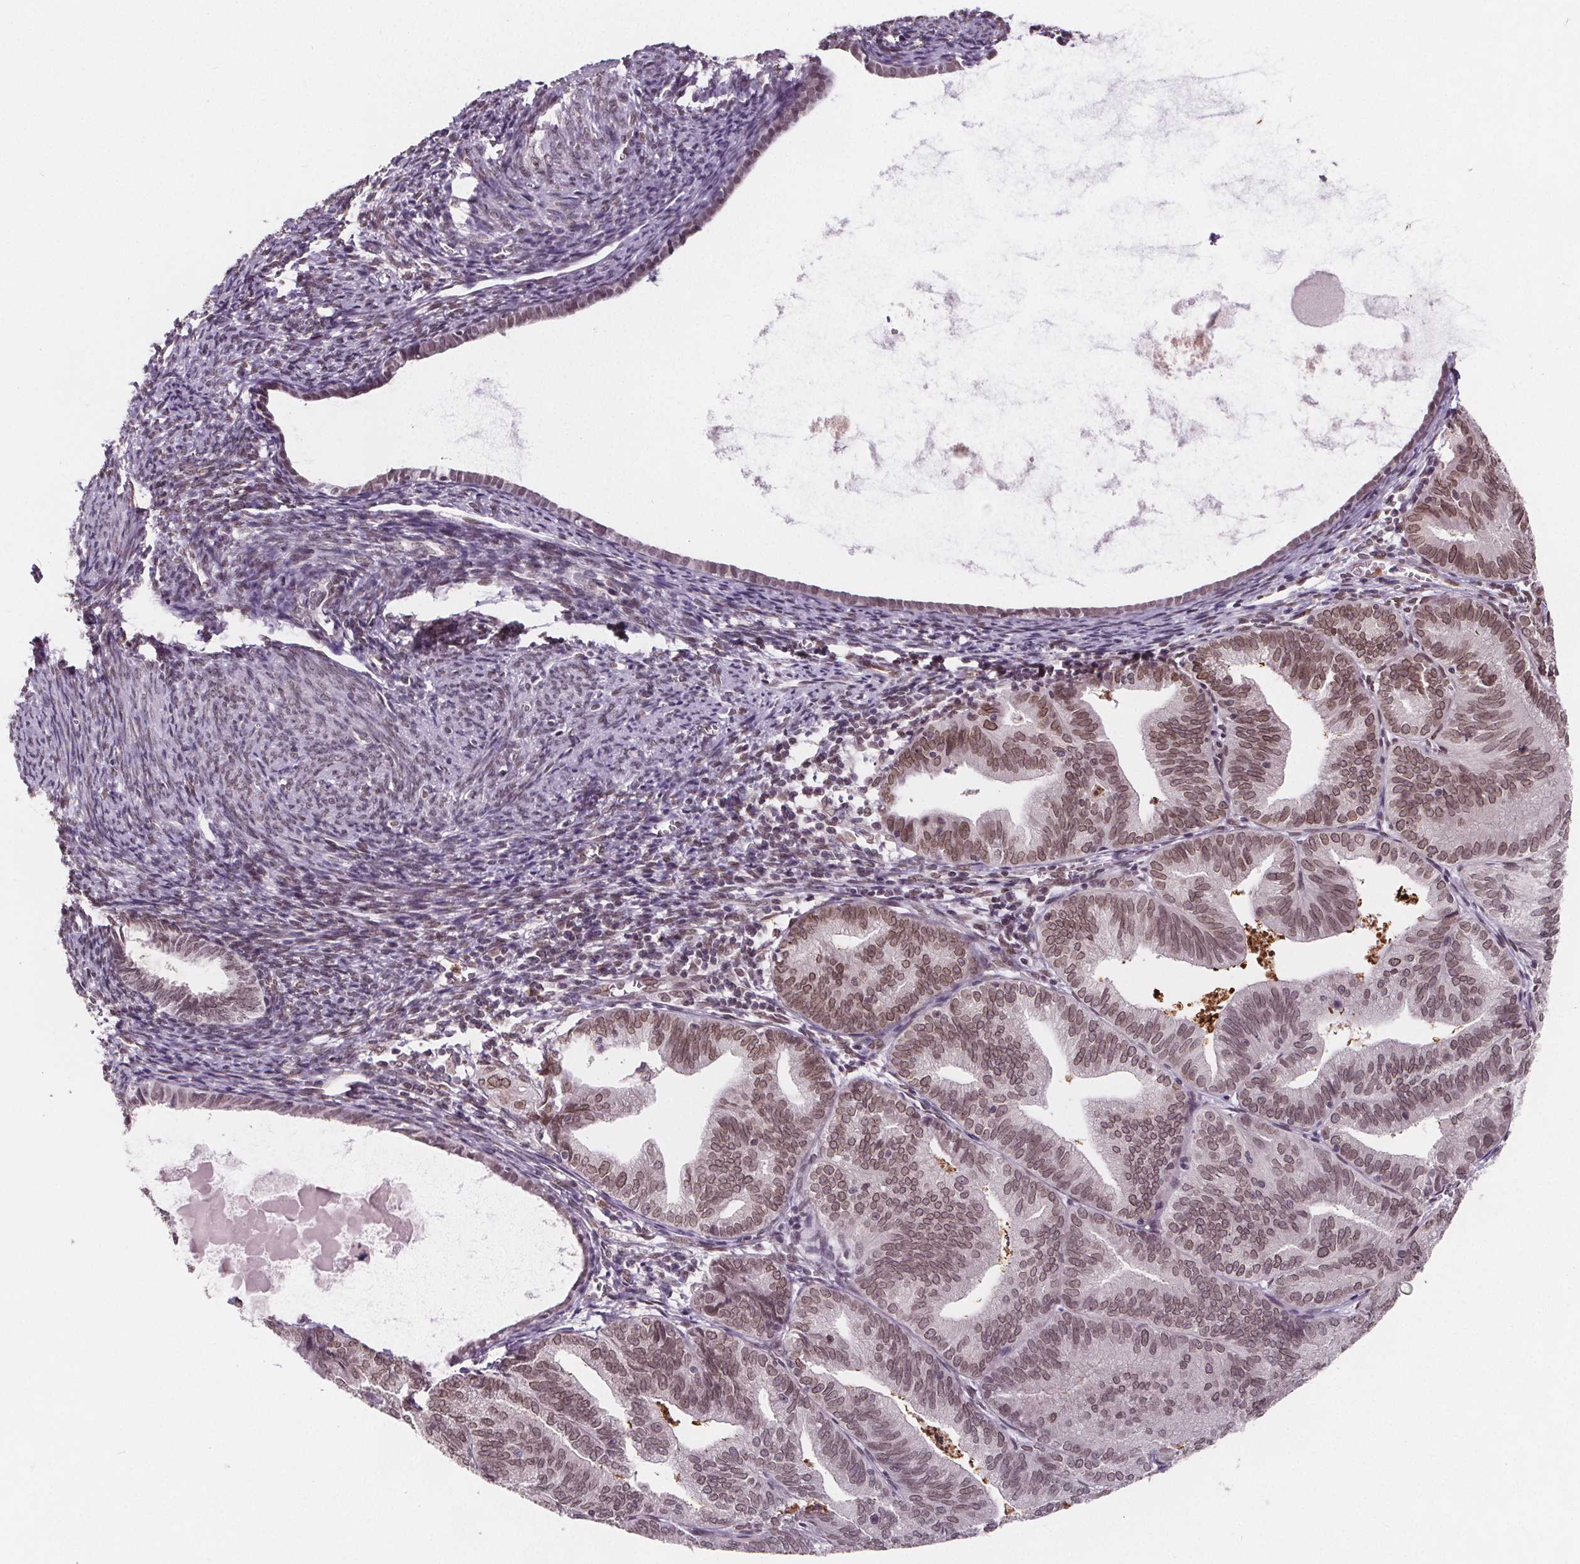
{"staining": {"intensity": "moderate", "quantity": "25%-75%", "location": "cytoplasmic/membranous,nuclear"}, "tissue": "endometrial cancer", "cell_type": "Tumor cells", "image_type": "cancer", "snomed": [{"axis": "morphology", "description": "Adenocarcinoma, NOS"}, {"axis": "topography", "description": "Endometrium"}], "caption": "About 25%-75% of tumor cells in human adenocarcinoma (endometrial) show moderate cytoplasmic/membranous and nuclear protein staining as visualized by brown immunohistochemical staining.", "gene": "TTC39C", "patient": {"sex": "female", "age": 70}}